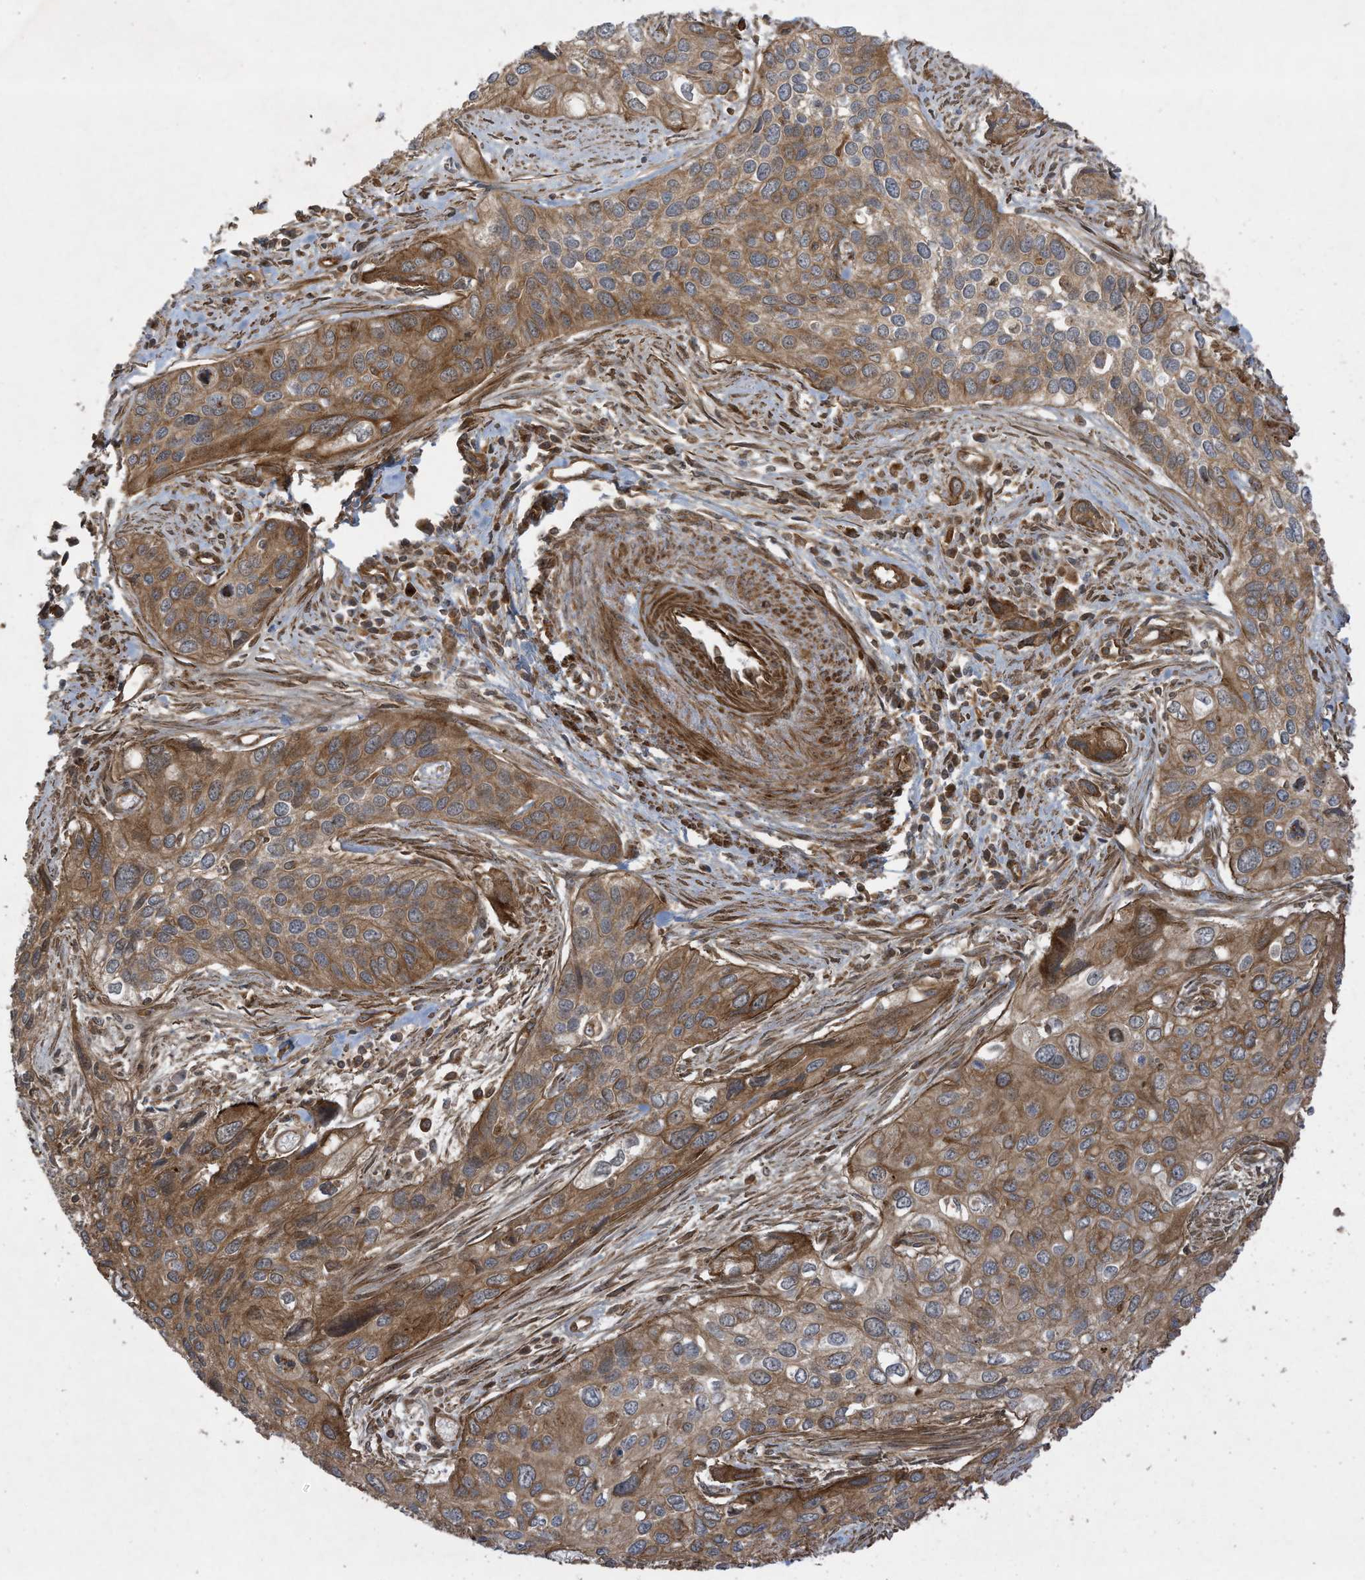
{"staining": {"intensity": "moderate", "quantity": ">75%", "location": "cytoplasmic/membranous"}, "tissue": "cervical cancer", "cell_type": "Tumor cells", "image_type": "cancer", "snomed": [{"axis": "morphology", "description": "Squamous cell carcinoma, NOS"}, {"axis": "topography", "description": "Cervix"}], "caption": "Brown immunohistochemical staining in cervical cancer (squamous cell carcinoma) exhibits moderate cytoplasmic/membranous expression in approximately >75% of tumor cells.", "gene": "DDIT4", "patient": {"sex": "female", "age": 55}}